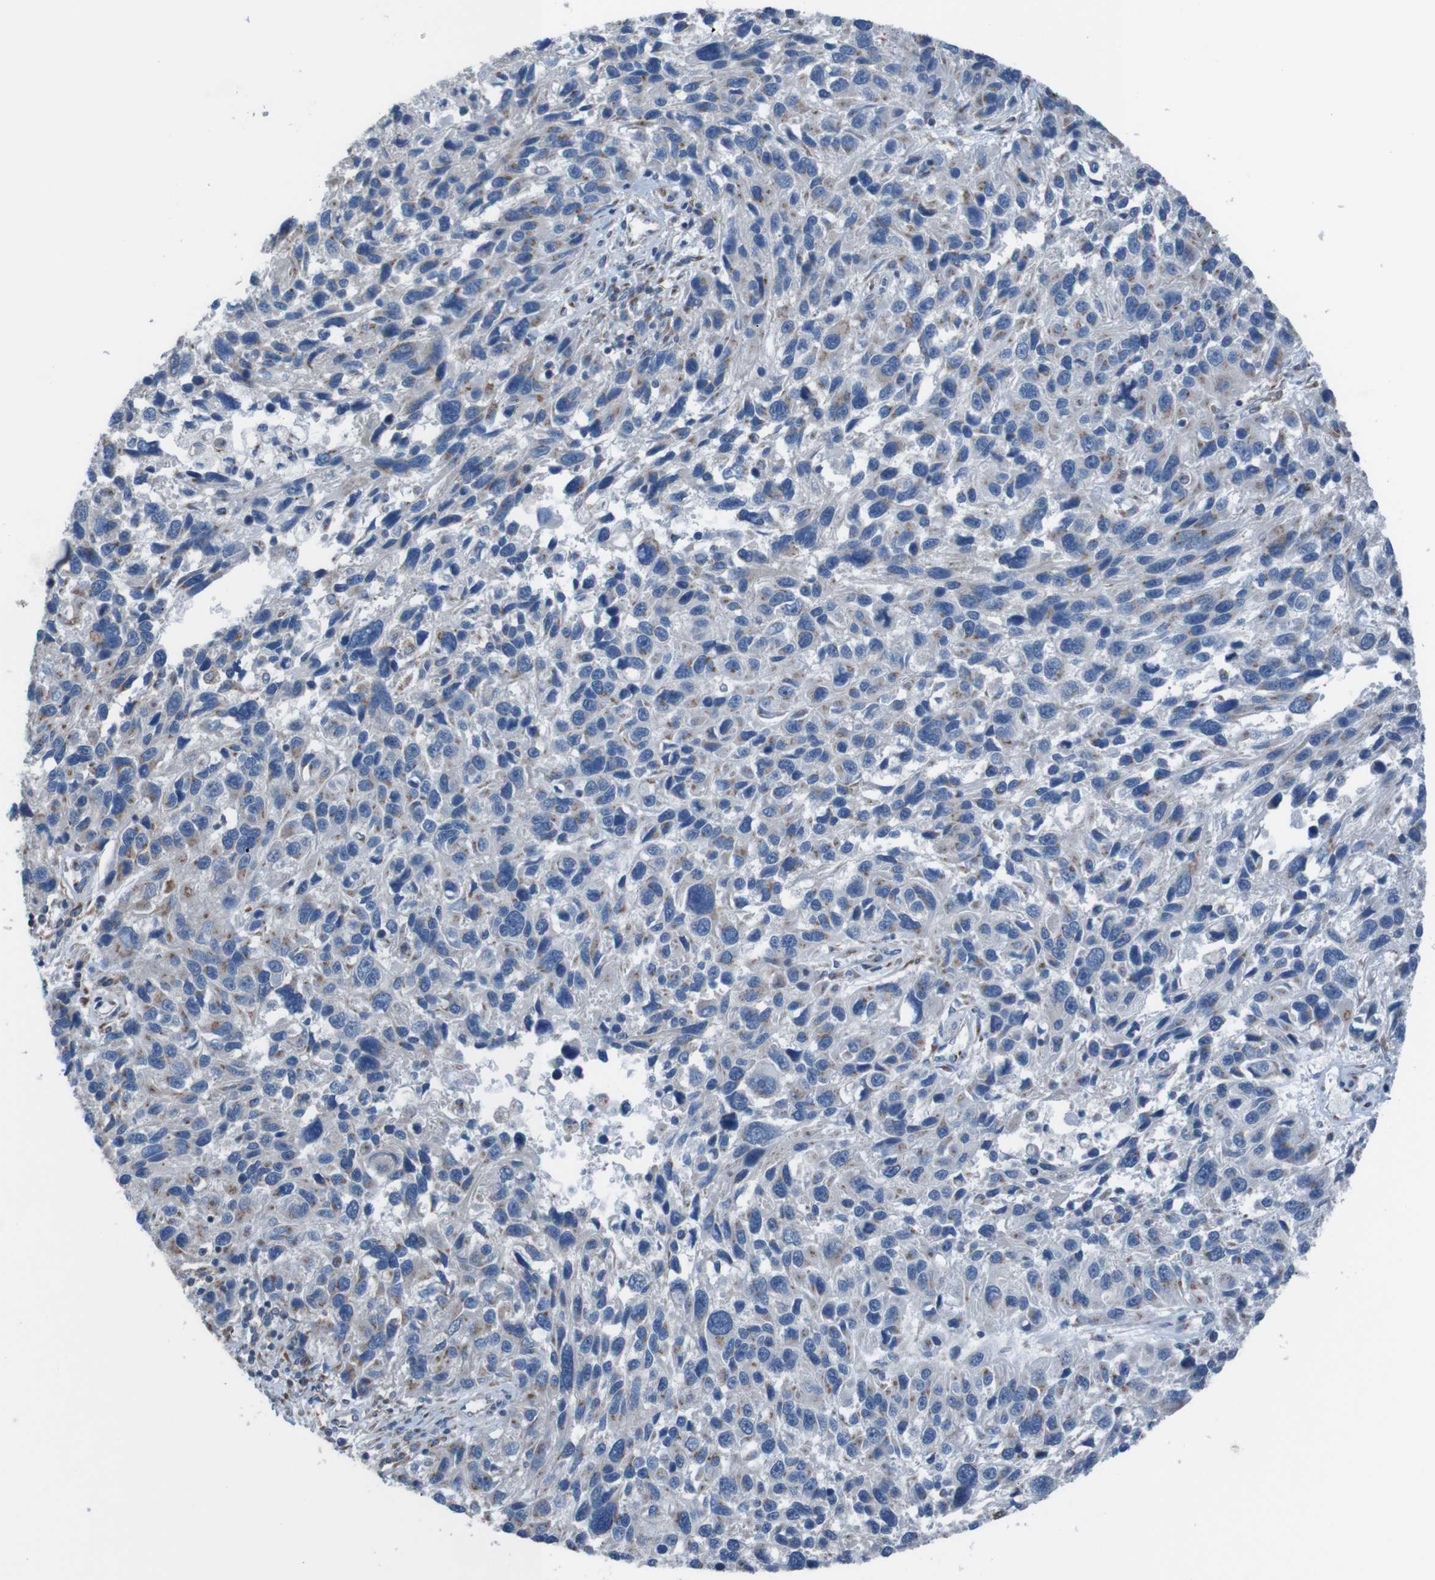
{"staining": {"intensity": "negative", "quantity": "none", "location": "none"}, "tissue": "melanoma", "cell_type": "Tumor cells", "image_type": "cancer", "snomed": [{"axis": "morphology", "description": "Malignant melanoma, NOS"}, {"axis": "topography", "description": "Skin"}], "caption": "Human malignant melanoma stained for a protein using immunohistochemistry displays no staining in tumor cells.", "gene": "MINAR1", "patient": {"sex": "male", "age": 53}}